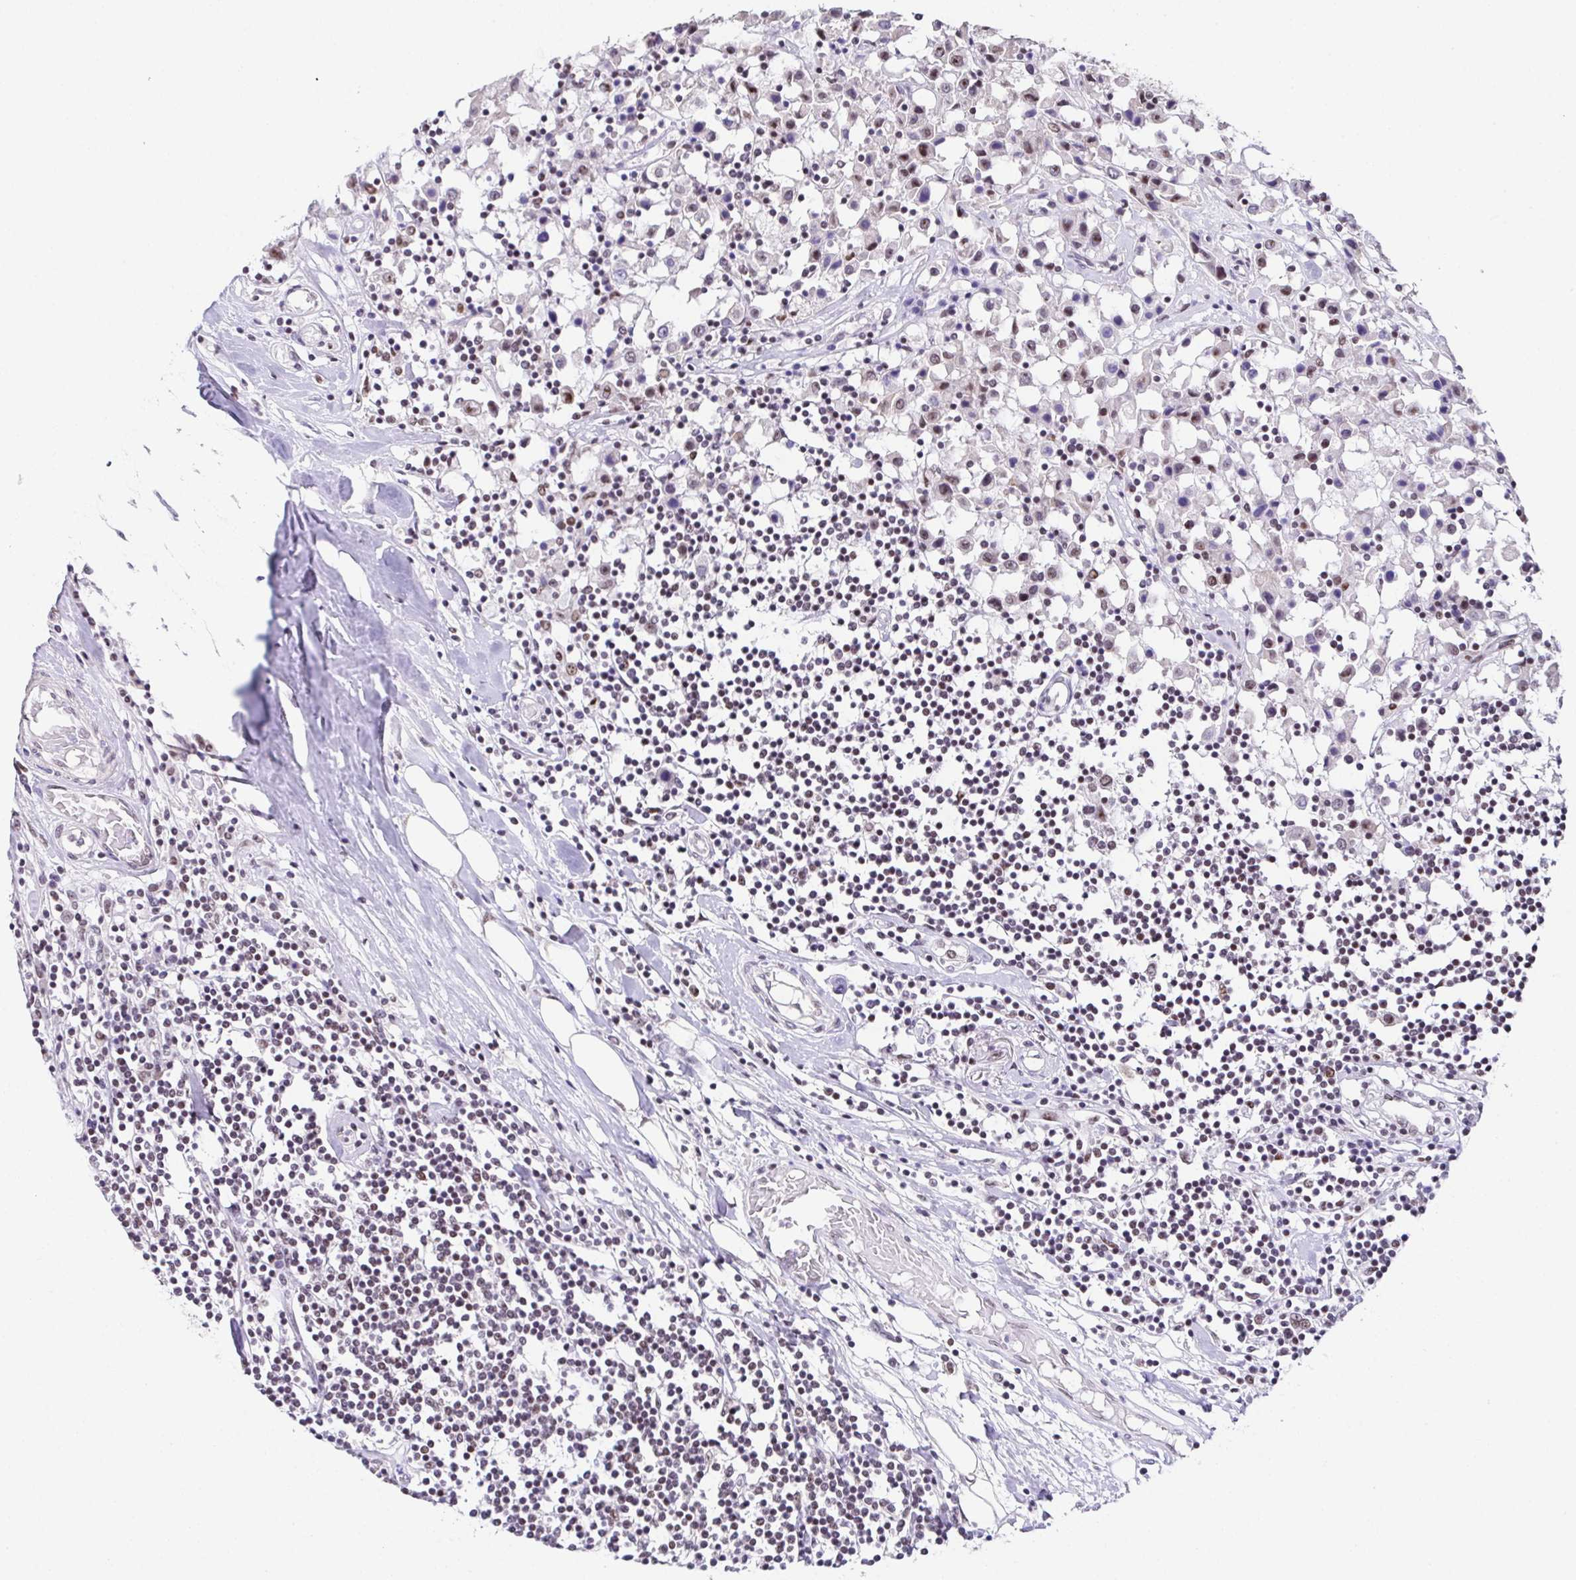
{"staining": {"intensity": "weak", "quantity": "25%-75%", "location": "nuclear"}, "tissue": "breast cancer", "cell_type": "Tumor cells", "image_type": "cancer", "snomed": [{"axis": "morphology", "description": "Duct carcinoma"}, {"axis": "topography", "description": "Breast"}], "caption": "Protein staining of breast cancer (invasive ductal carcinoma) tissue demonstrates weak nuclear expression in about 25%-75% of tumor cells.", "gene": "ZNF800", "patient": {"sex": "female", "age": 61}}